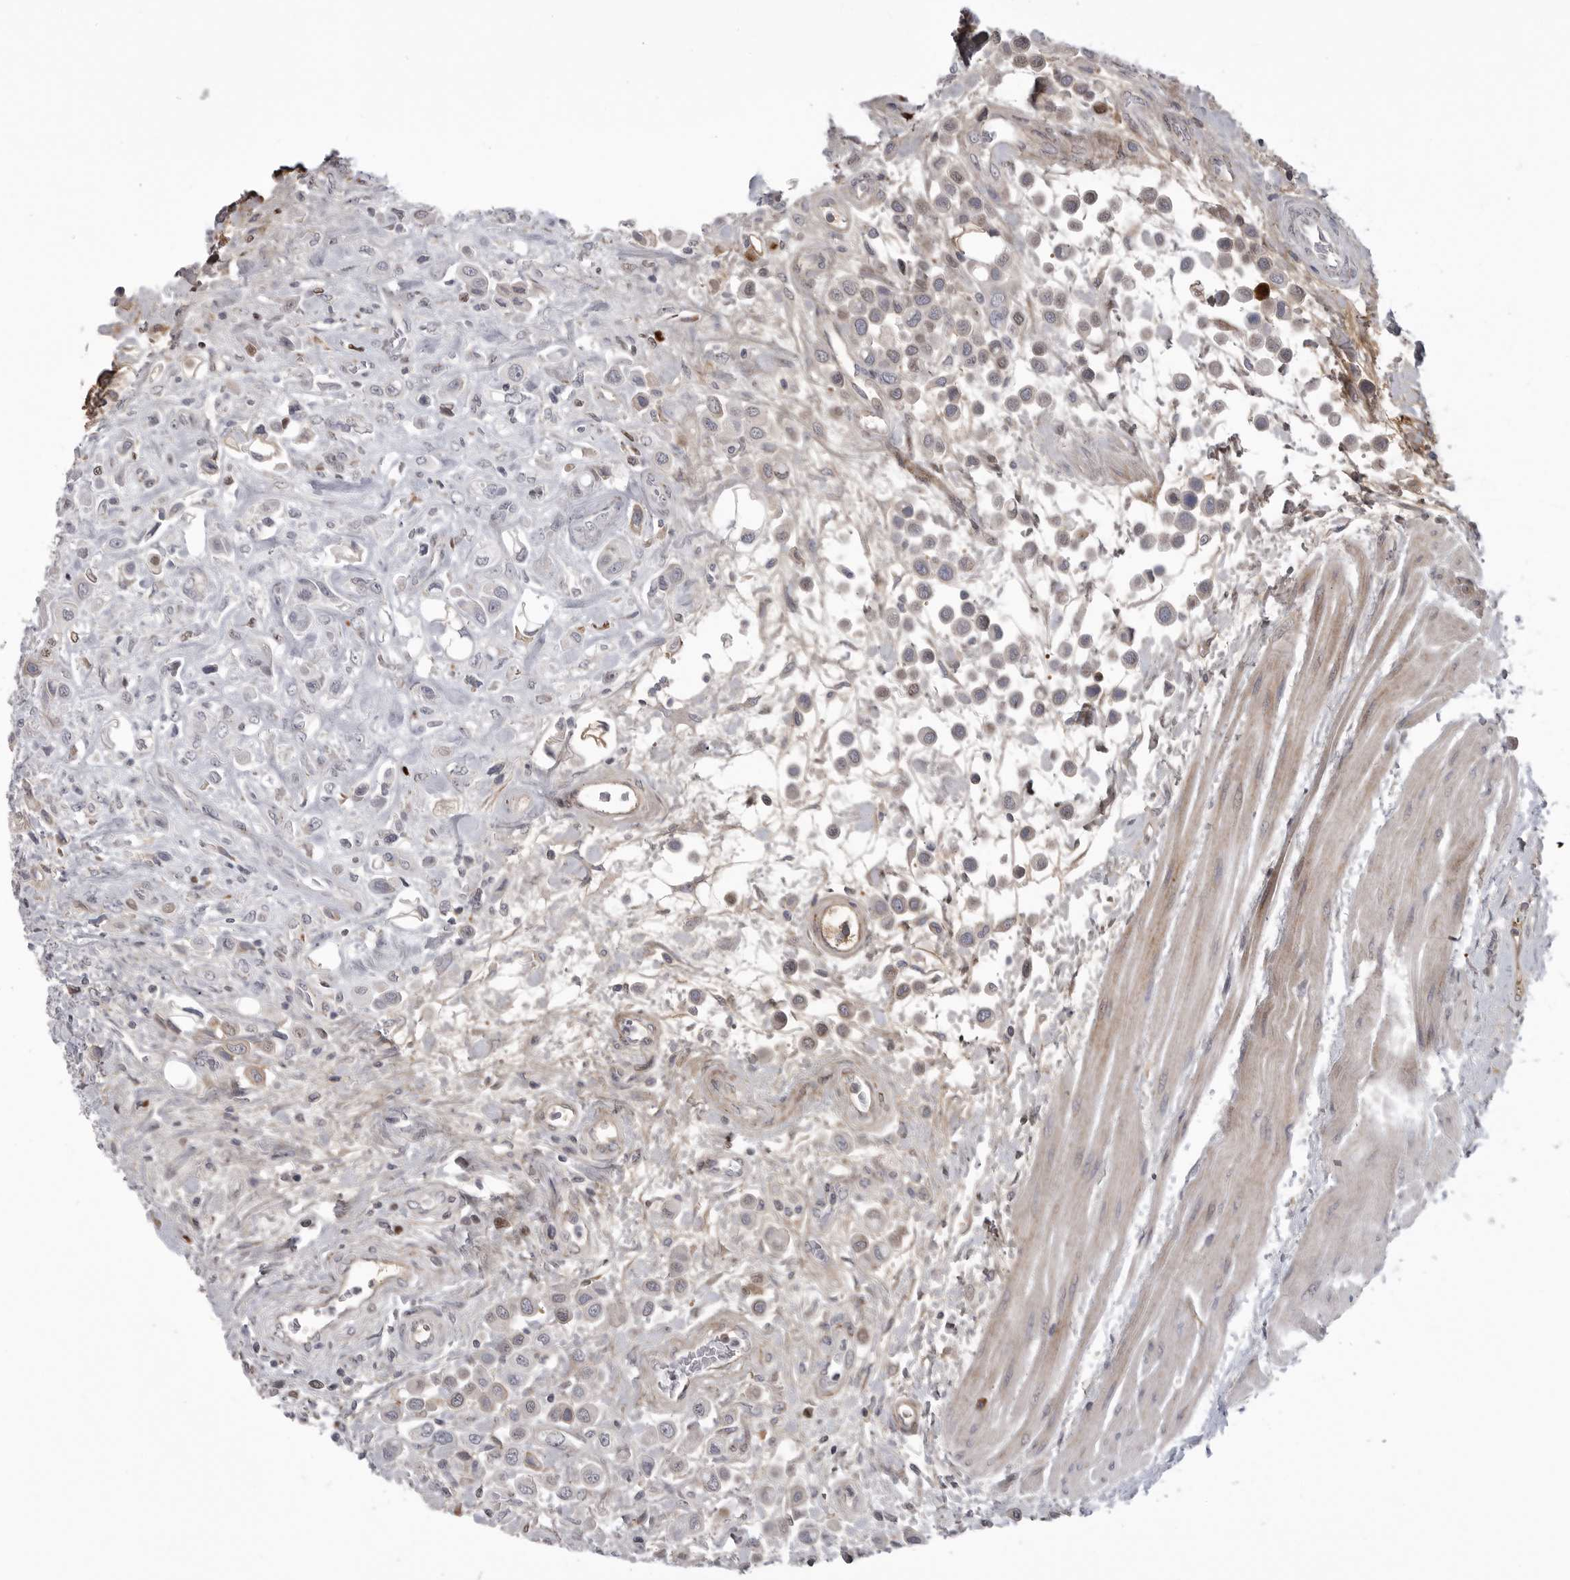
{"staining": {"intensity": "weak", "quantity": "<25%", "location": "cytoplasmic/membranous"}, "tissue": "urothelial cancer", "cell_type": "Tumor cells", "image_type": "cancer", "snomed": [{"axis": "morphology", "description": "Urothelial carcinoma, High grade"}, {"axis": "topography", "description": "Urinary bladder"}], "caption": "Immunohistochemistry micrograph of human urothelial cancer stained for a protein (brown), which exhibits no positivity in tumor cells. (Brightfield microscopy of DAB (3,3'-diaminobenzidine) immunohistochemistry (IHC) at high magnification).", "gene": "SERPING1", "patient": {"sex": "male", "age": 50}}